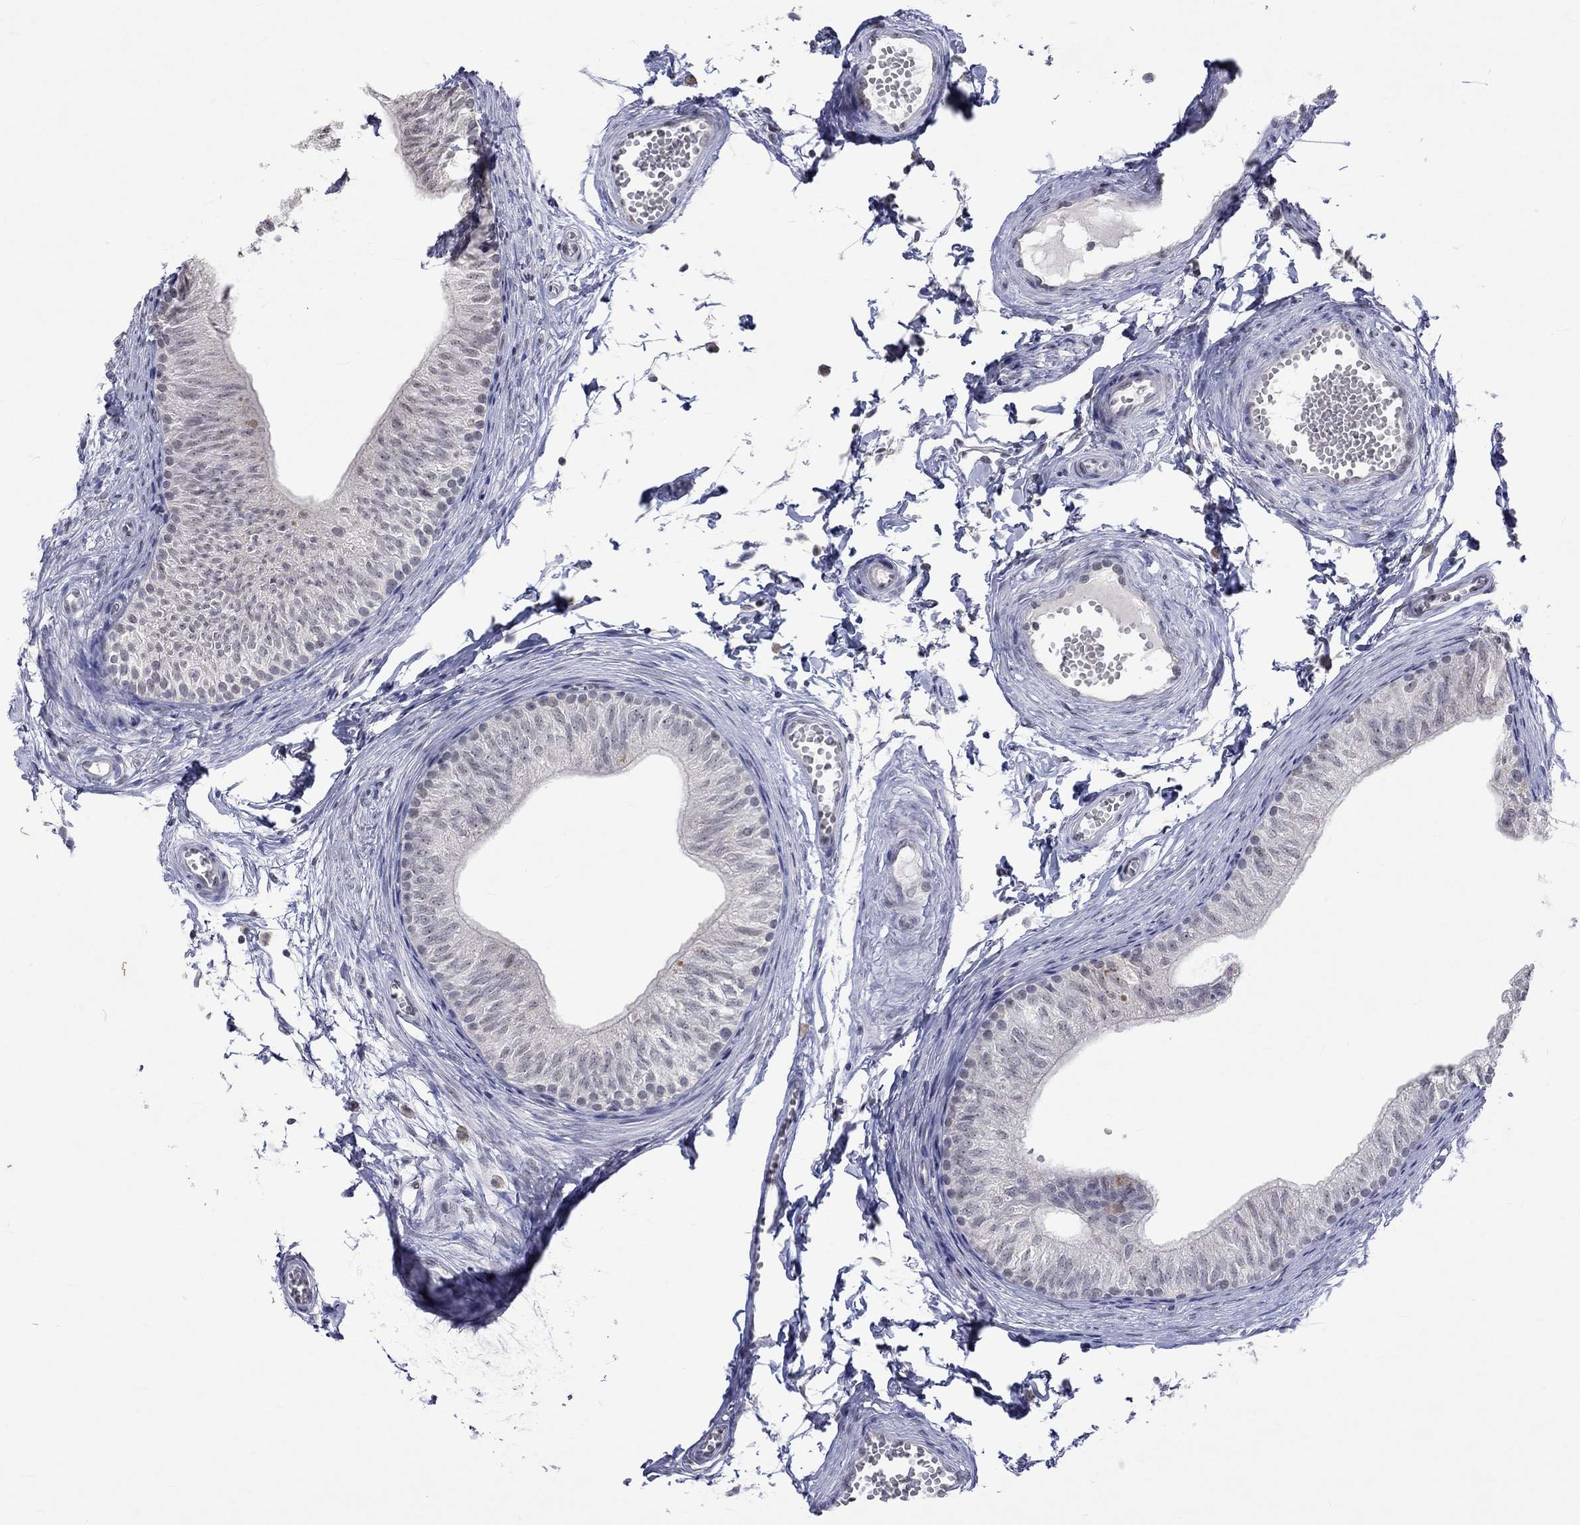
{"staining": {"intensity": "negative", "quantity": "none", "location": "none"}, "tissue": "epididymis", "cell_type": "Glandular cells", "image_type": "normal", "snomed": [{"axis": "morphology", "description": "Normal tissue, NOS"}, {"axis": "topography", "description": "Epididymis"}], "caption": "A histopathology image of epididymis stained for a protein shows no brown staining in glandular cells.", "gene": "TMEM143", "patient": {"sex": "male", "age": 22}}